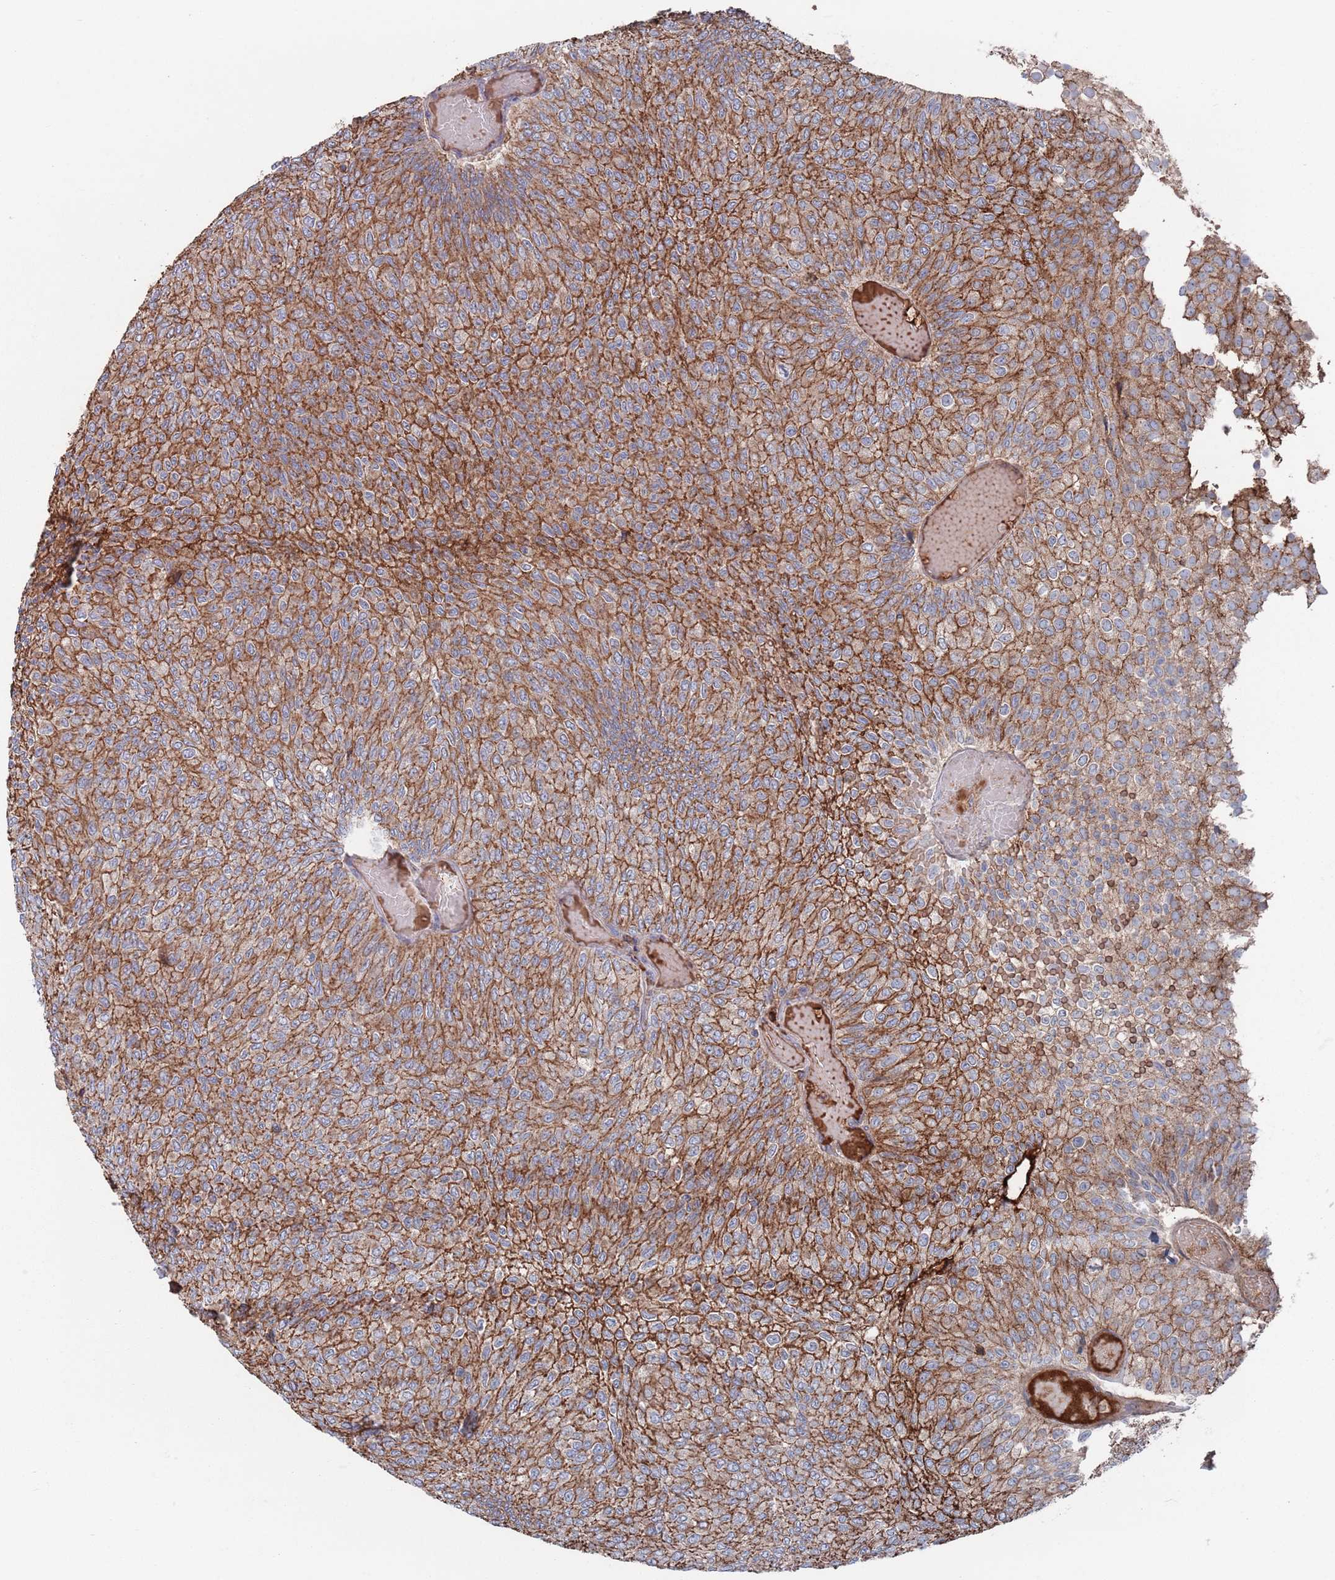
{"staining": {"intensity": "strong", "quantity": ">75%", "location": "cytoplasmic/membranous"}, "tissue": "urothelial cancer", "cell_type": "Tumor cells", "image_type": "cancer", "snomed": [{"axis": "morphology", "description": "Urothelial carcinoma, Low grade"}, {"axis": "topography", "description": "Urinary bladder"}], "caption": "Human urothelial cancer stained for a protein (brown) reveals strong cytoplasmic/membranous positive positivity in about >75% of tumor cells.", "gene": "PLEKHA4", "patient": {"sex": "male", "age": 78}}